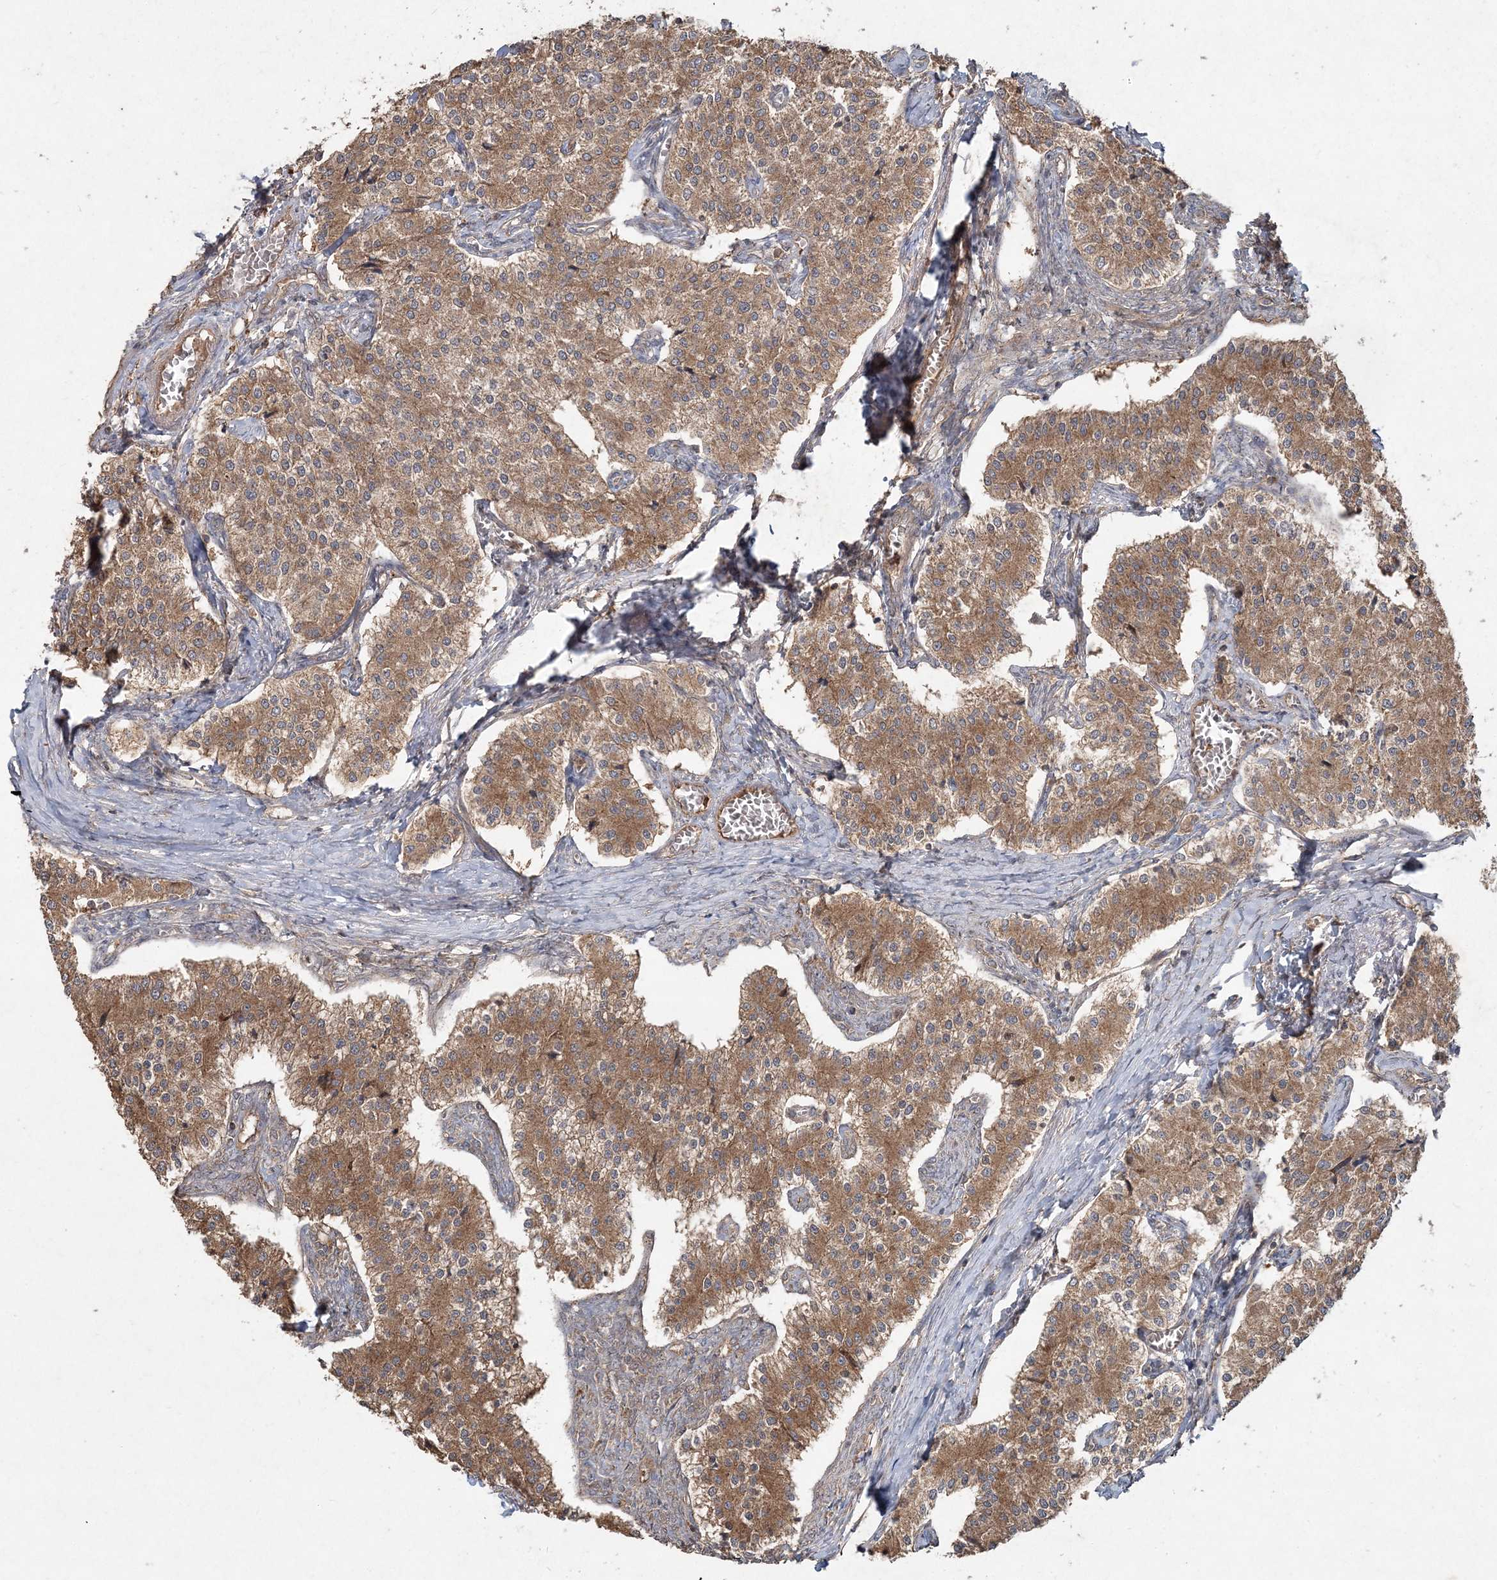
{"staining": {"intensity": "moderate", "quantity": ">75%", "location": "cytoplasmic/membranous"}, "tissue": "carcinoid", "cell_type": "Tumor cells", "image_type": "cancer", "snomed": [{"axis": "morphology", "description": "Carcinoid, malignant, NOS"}, {"axis": "topography", "description": "Colon"}], "caption": "The immunohistochemical stain highlights moderate cytoplasmic/membranous staining in tumor cells of malignant carcinoid tissue.", "gene": "SPRY1", "patient": {"sex": "female", "age": 52}}